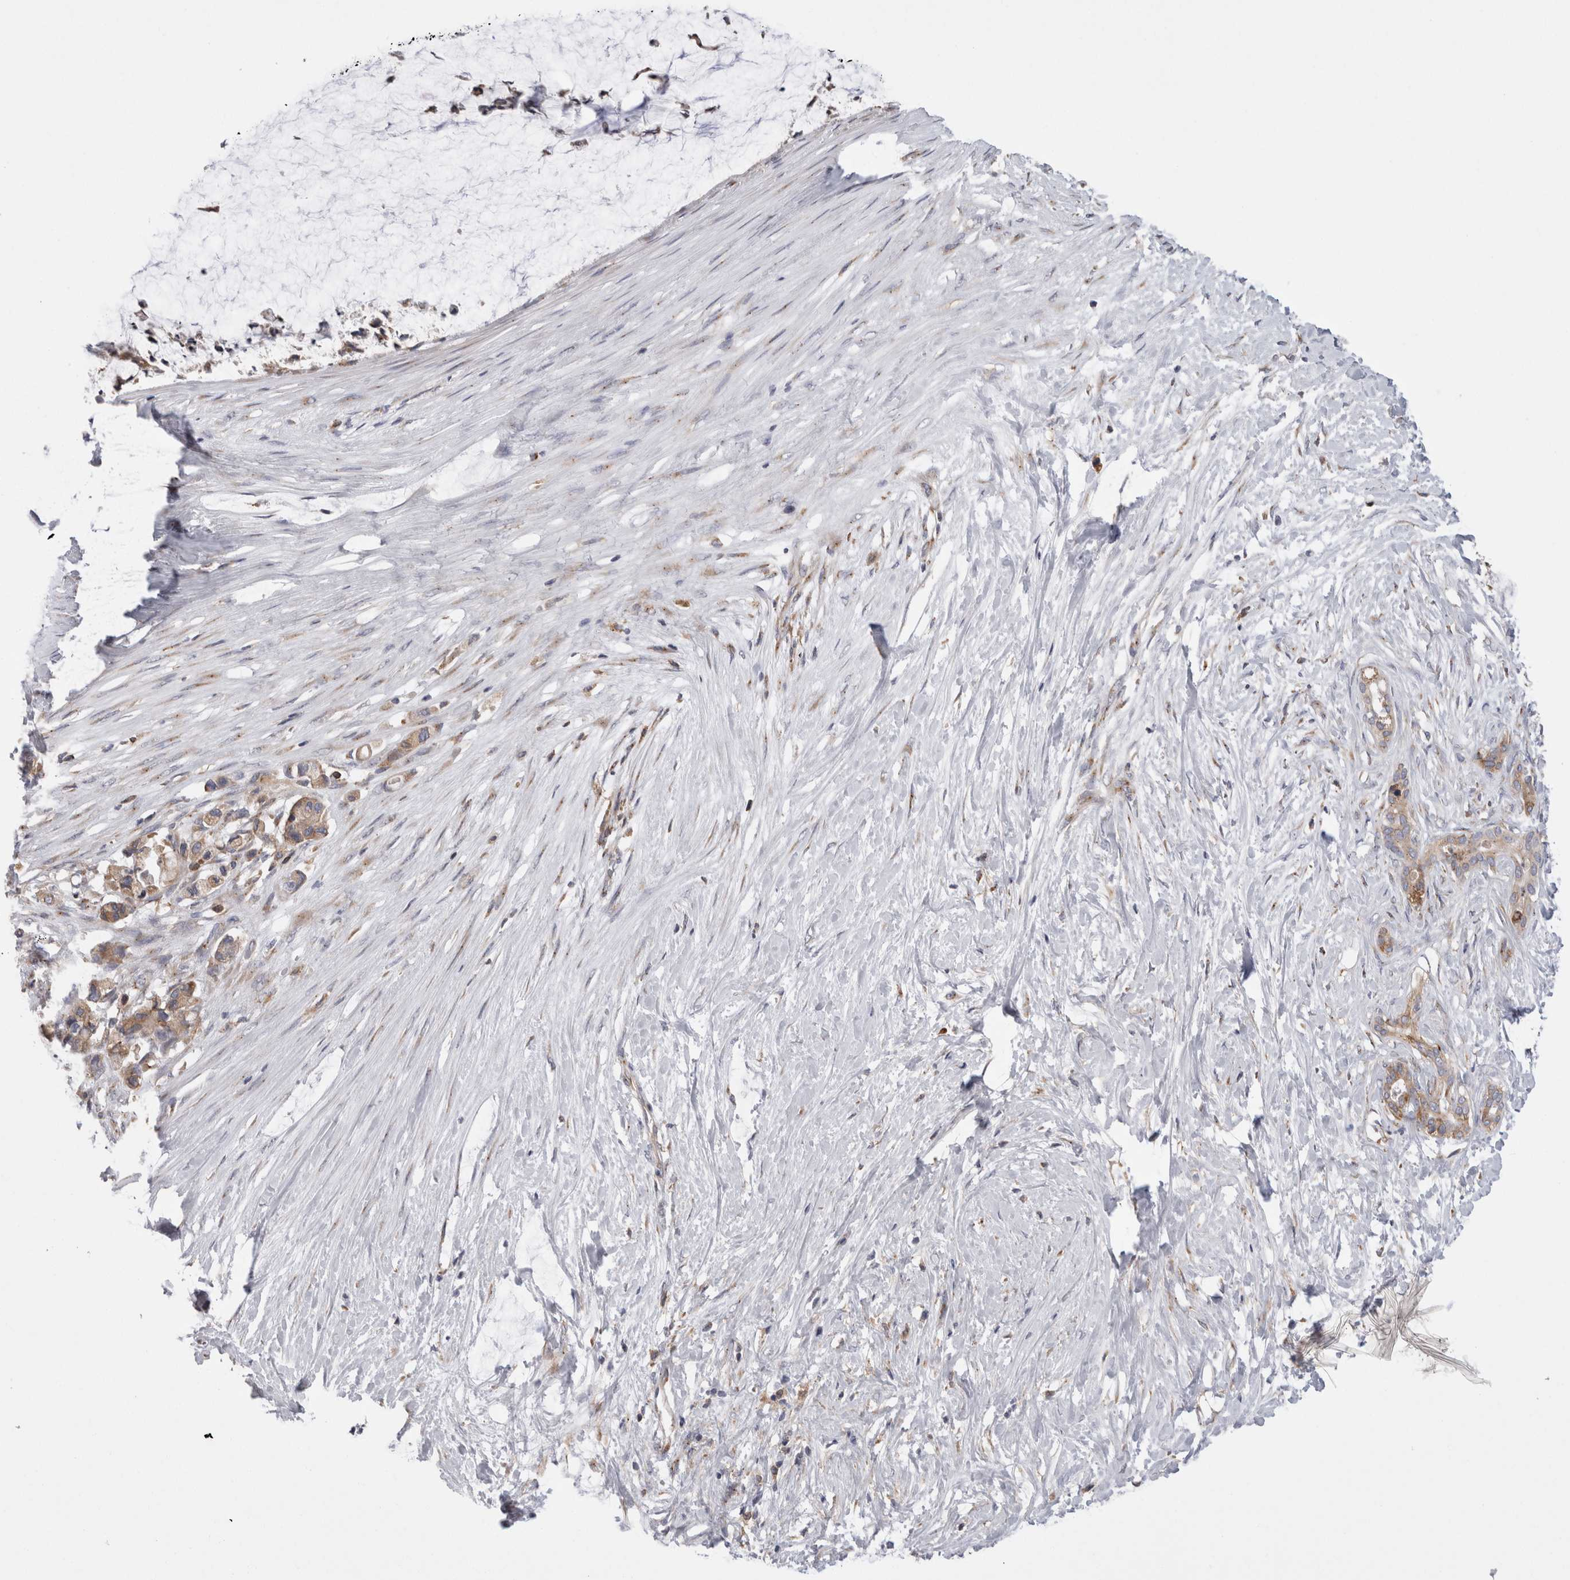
{"staining": {"intensity": "weak", "quantity": ">75%", "location": "cytoplasmic/membranous"}, "tissue": "pancreatic cancer", "cell_type": "Tumor cells", "image_type": "cancer", "snomed": [{"axis": "morphology", "description": "Adenocarcinoma, NOS"}, {"axis": "topography", "description": "Pancreas"}], "caption": "Protein staining shows weak cytoplasmic/membranous expression in about >75% of tumor cells in pancreatic adenocarcinoma.", "gene": "ZNF341", "patient": {"sex": "male", "age": 41}}